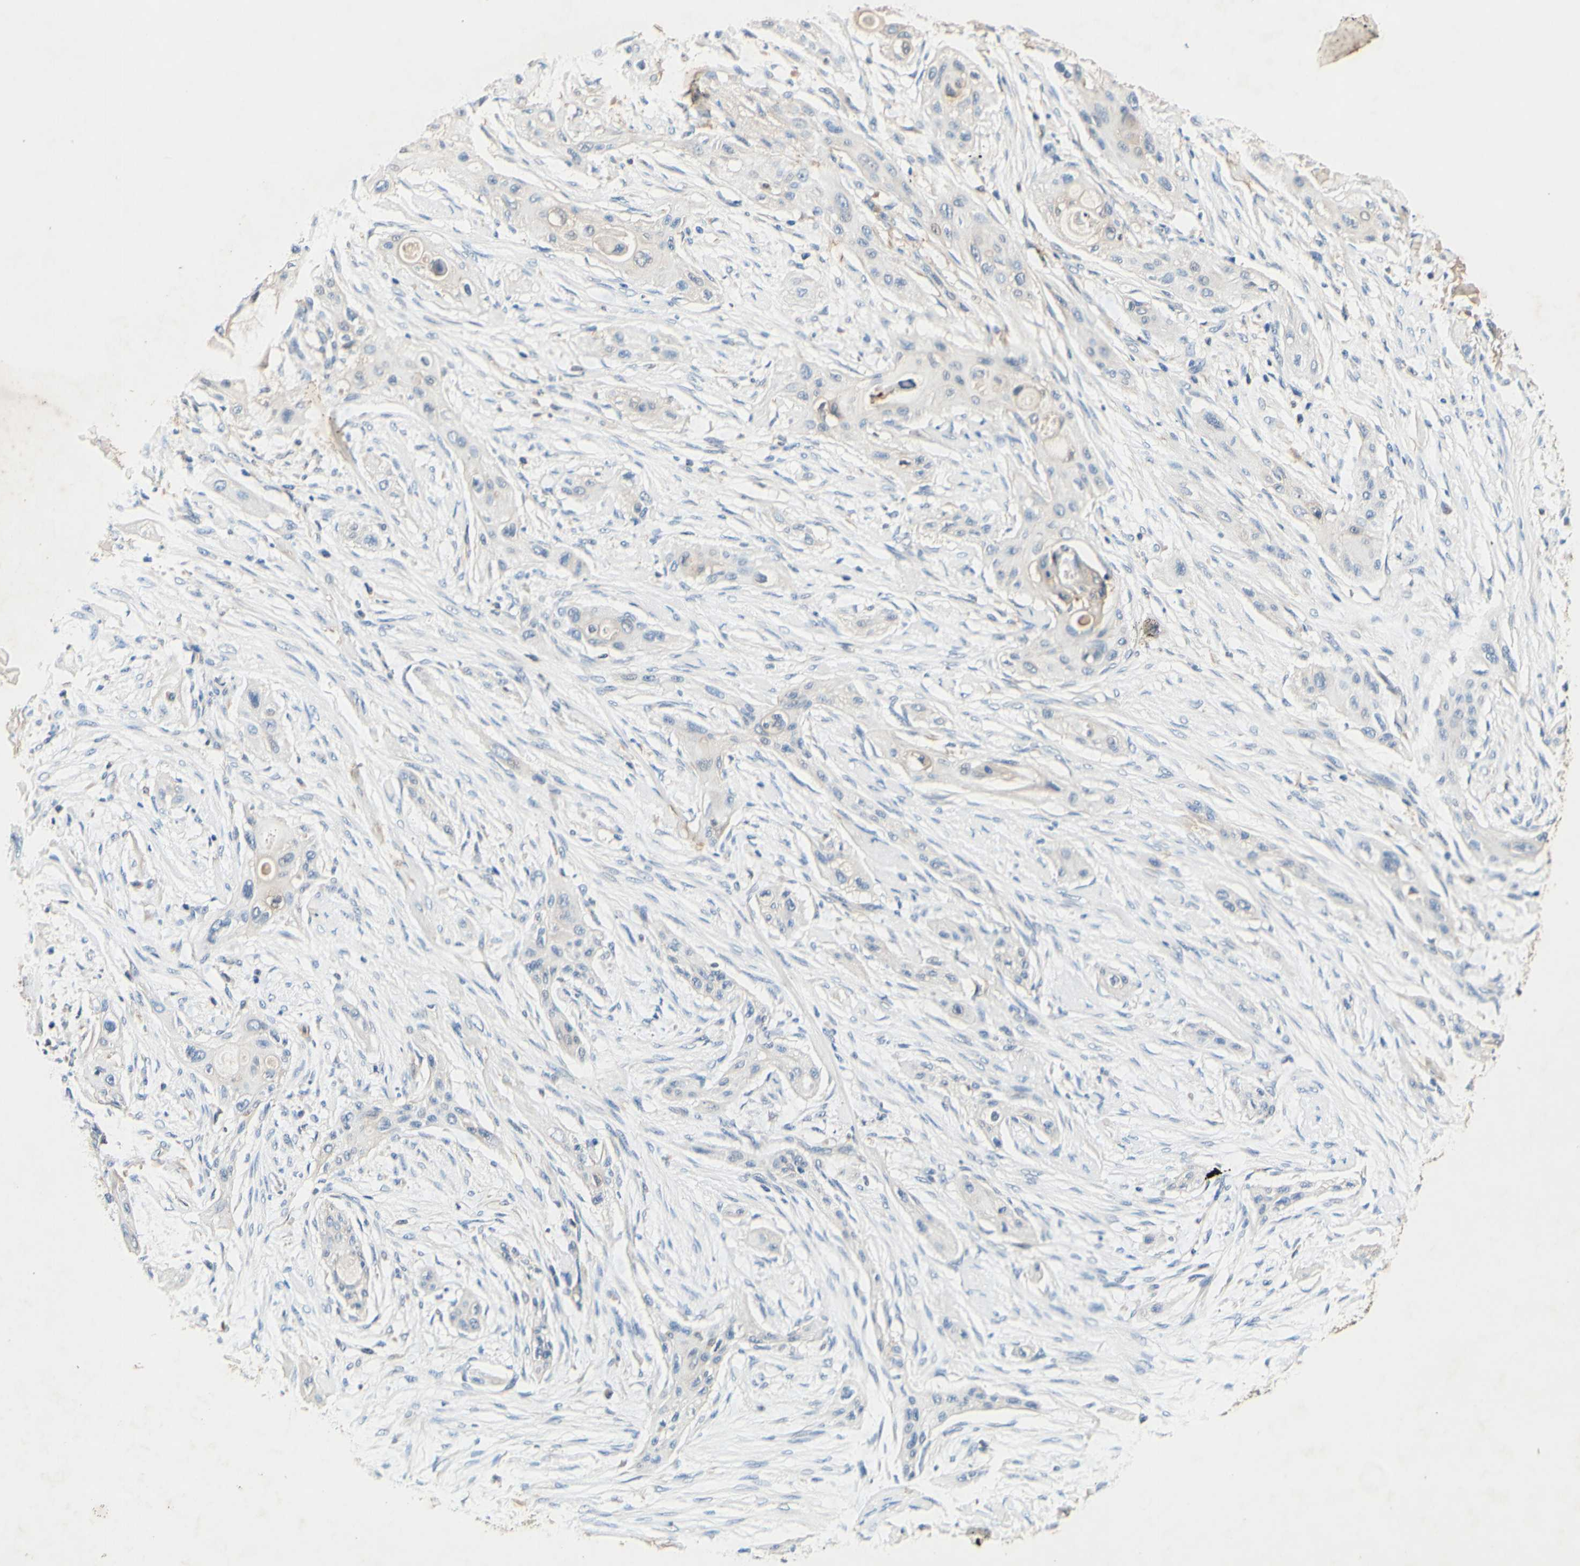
{"staining": {"intensity": "negative", "quantity": "none", "location": "none"}, "tissue": "lung cancer", "cell_type": "Tumor cells", "image_type": "cancer", "snomed": [{"axis": "morphology", "description": "Squamous cell carcinoma, NOS"}, {"axis": "topography", "description": "Lung"}], "caption": "High magnification brightfield microscopy of lung squamous cell carcinoma stained with DAB (brown) and counterstained with hematoxylin (blue): tumor cells show no significant positivity.", "gene": "PLA2G4A", "patient": {"sex": "female", "age": 47}}